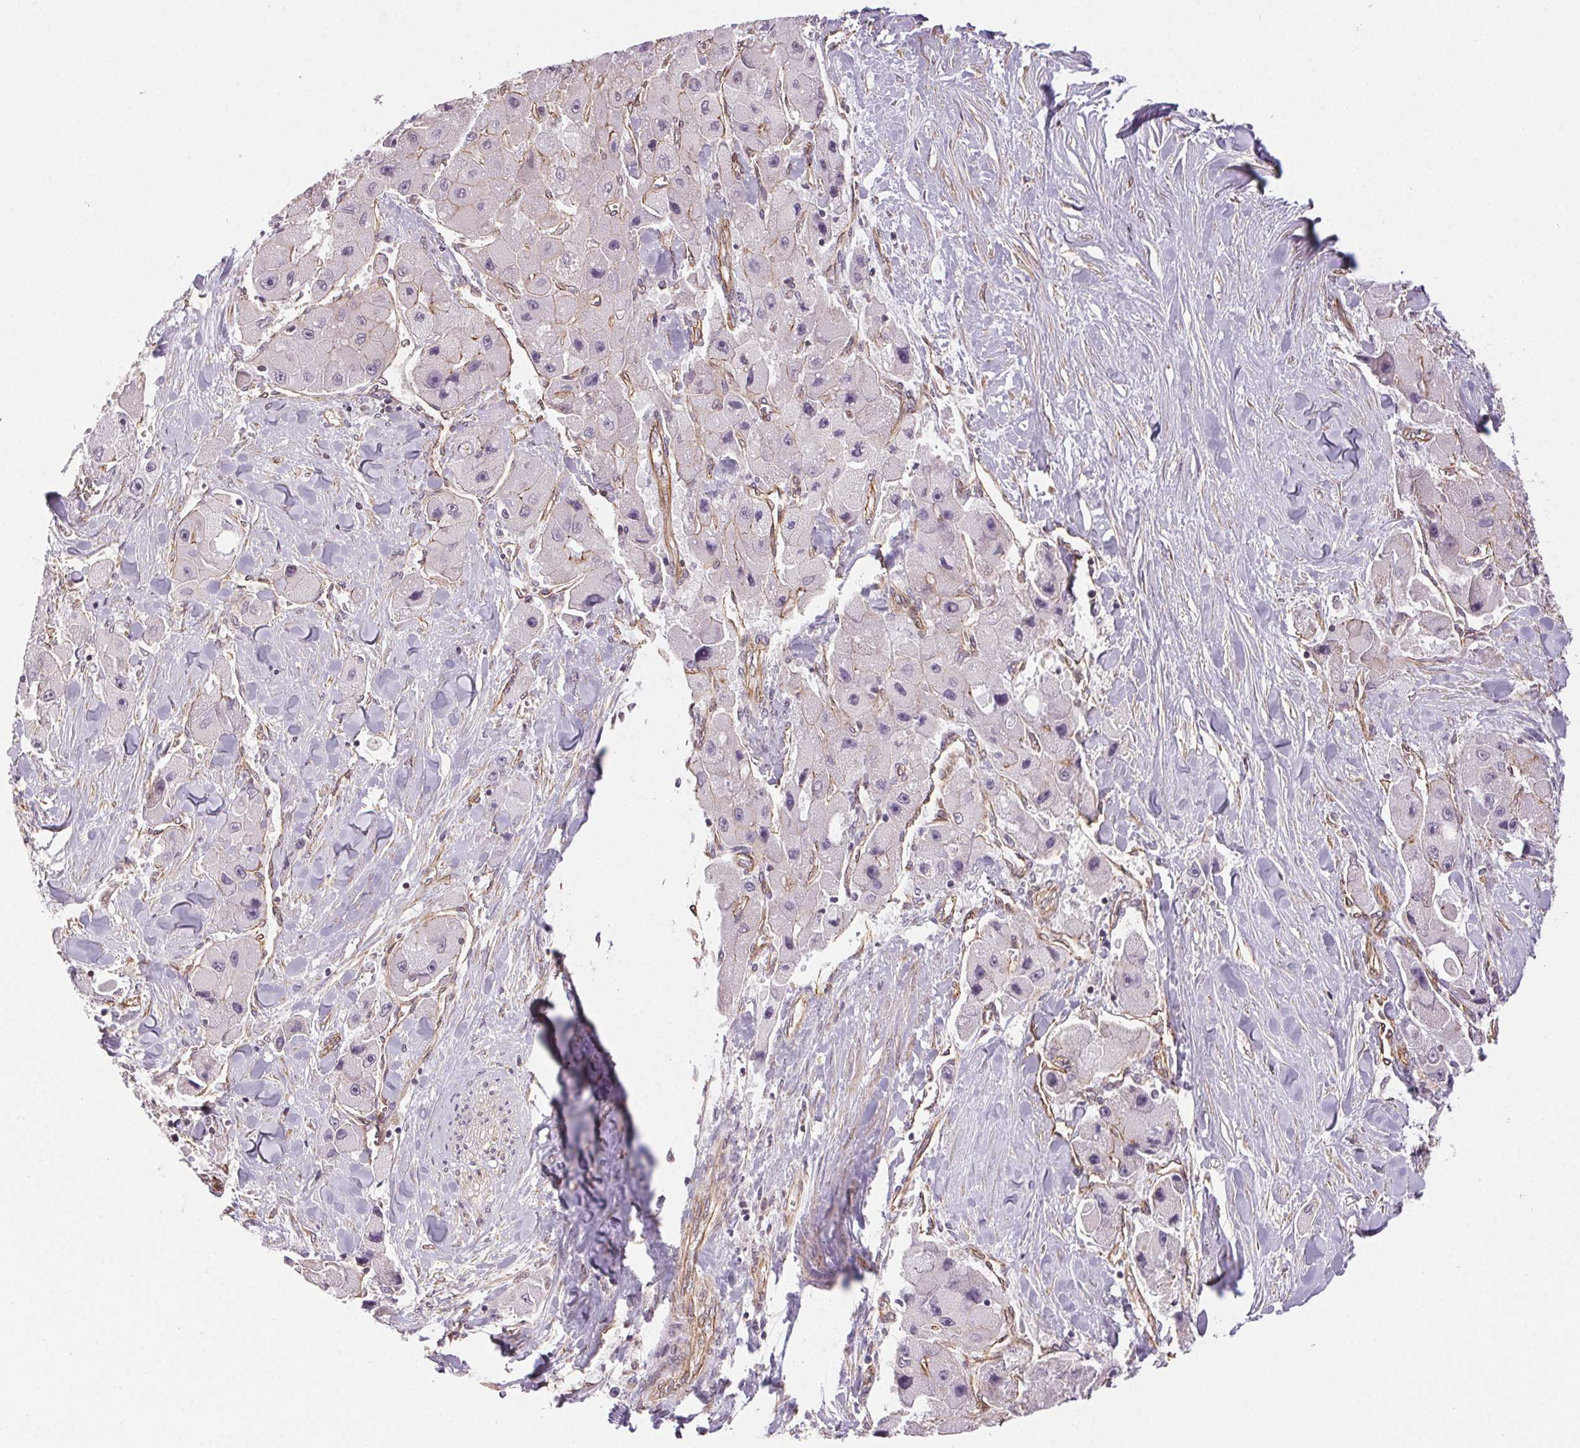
{"staining": {"intensity": "weak", "quantity": "<25%", "location": "cytoplasmic/membranous"}, "tissue": "liver cancer", "cell_type": "Tumor cells", "image_type": "cancer", "snomed": [{"axis": "morphology", "description": "Carcinoma, Hepatocellular, NOS"}, {"axis": "topography", "description": "Liver"}], "caption": "This is an immunohistochemistry (IHC) histopathology image of human liver cancer (hepatocellular carcinoma). There is no staining in tumor cells.", "gene": "PLA2G4F", "patient": {"sex": "male", "age": 24}}